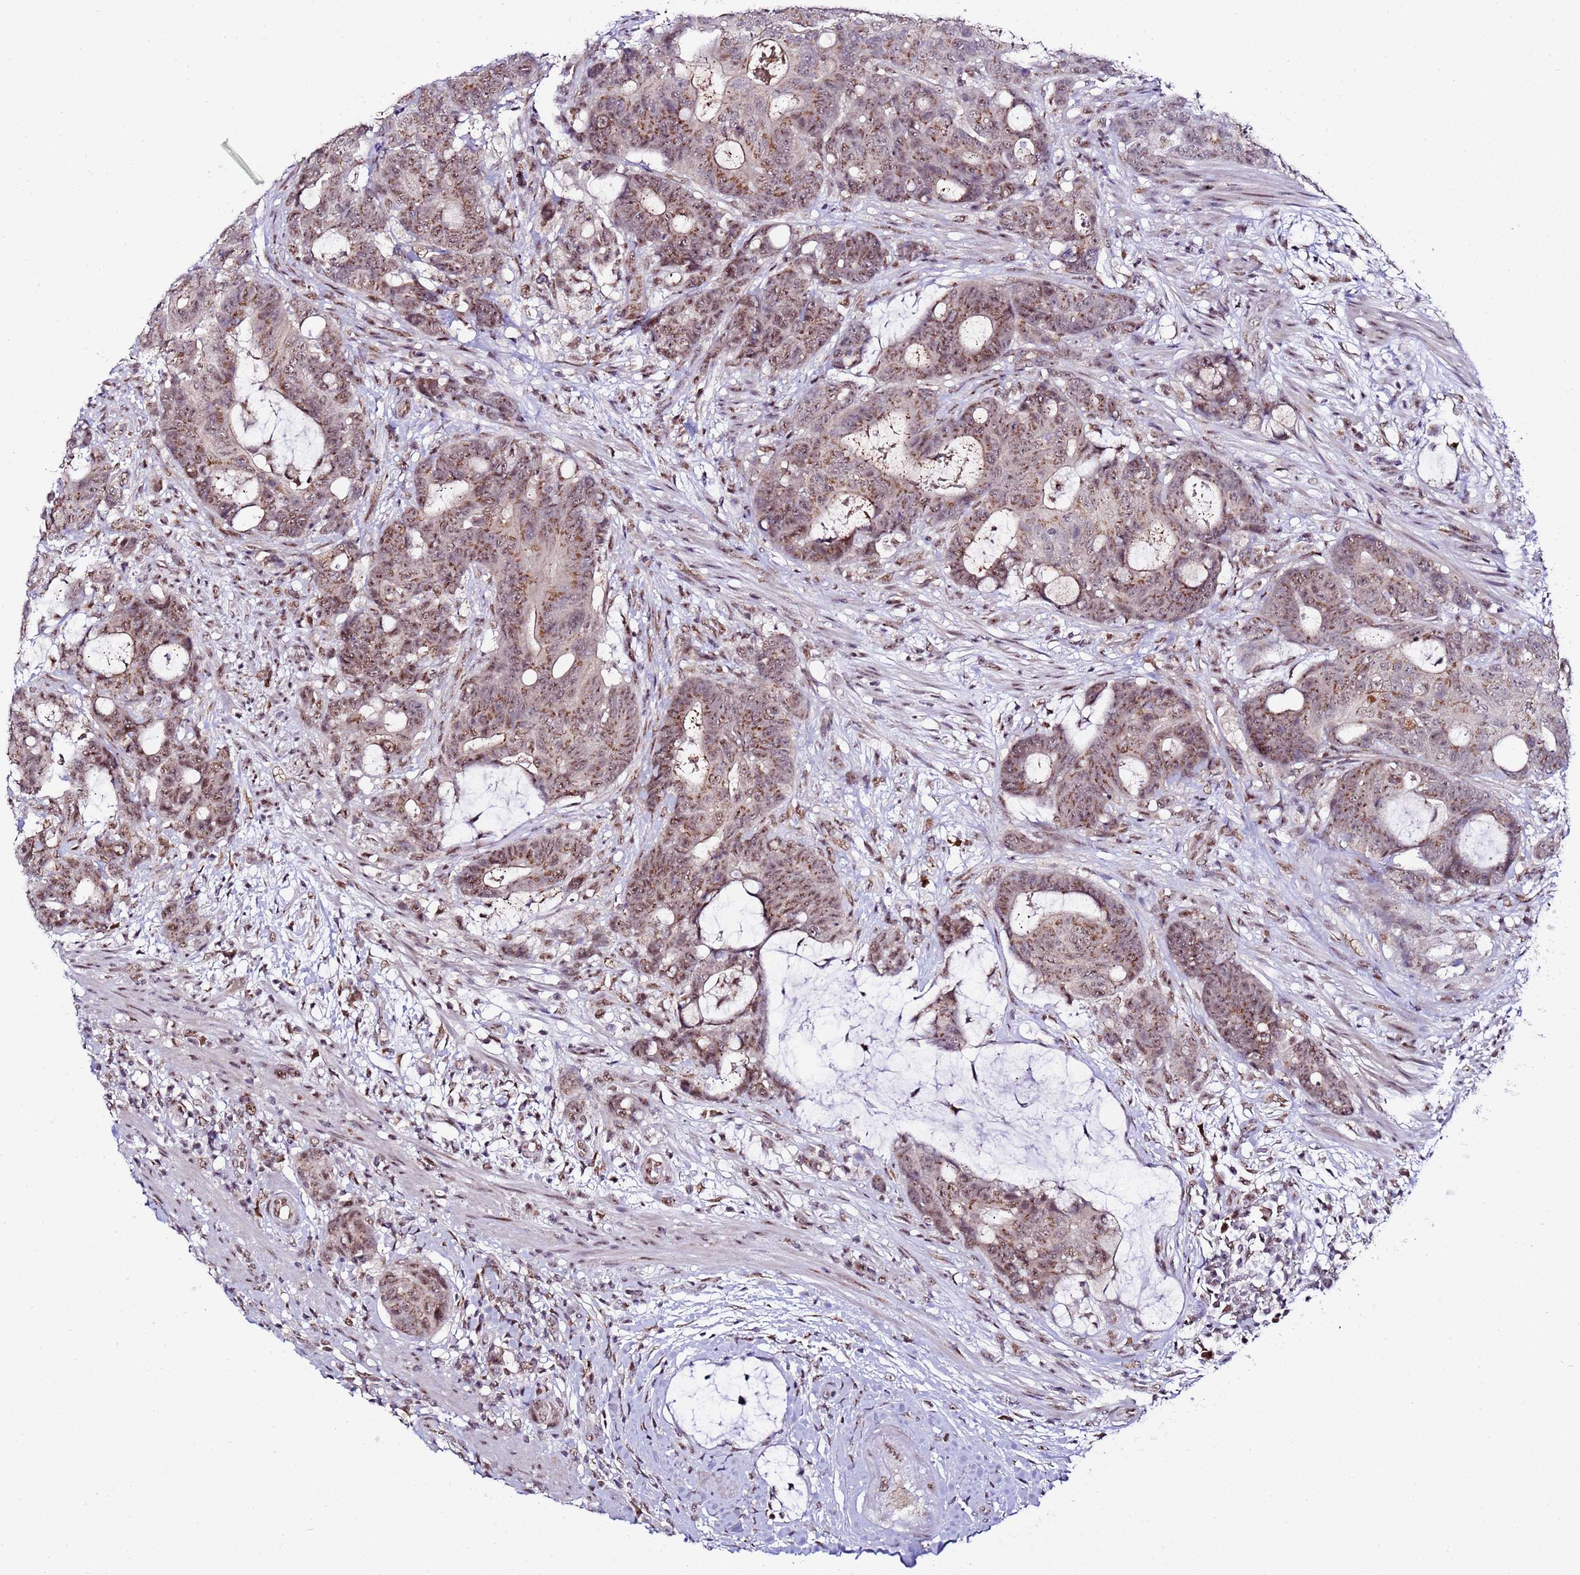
{"staining": {"intensity": "moderate", "quantity": ">75%", "location": "cytoplasmic/membranous,nuclear"}, "tissue": "colorectal cancer", "cell_type": "Tumor cells", "image_type": "cancer", "snomed": [{"axis": "morphology", "description": "Adenocarcinoma, NOS"}, {"axis": "topography", "description": "Colon"}], "caption": "IHC (DAB (3,3'-diaminobenzidine)) staining of colorectal cancer (adenocarcinoma) demonstrates moderate cytoplasmic/membranous and nuclear protein expression in about >75% of tumor cells.", "gene": "C19orf47", "patient": {"sex": "female", "age": 82}}